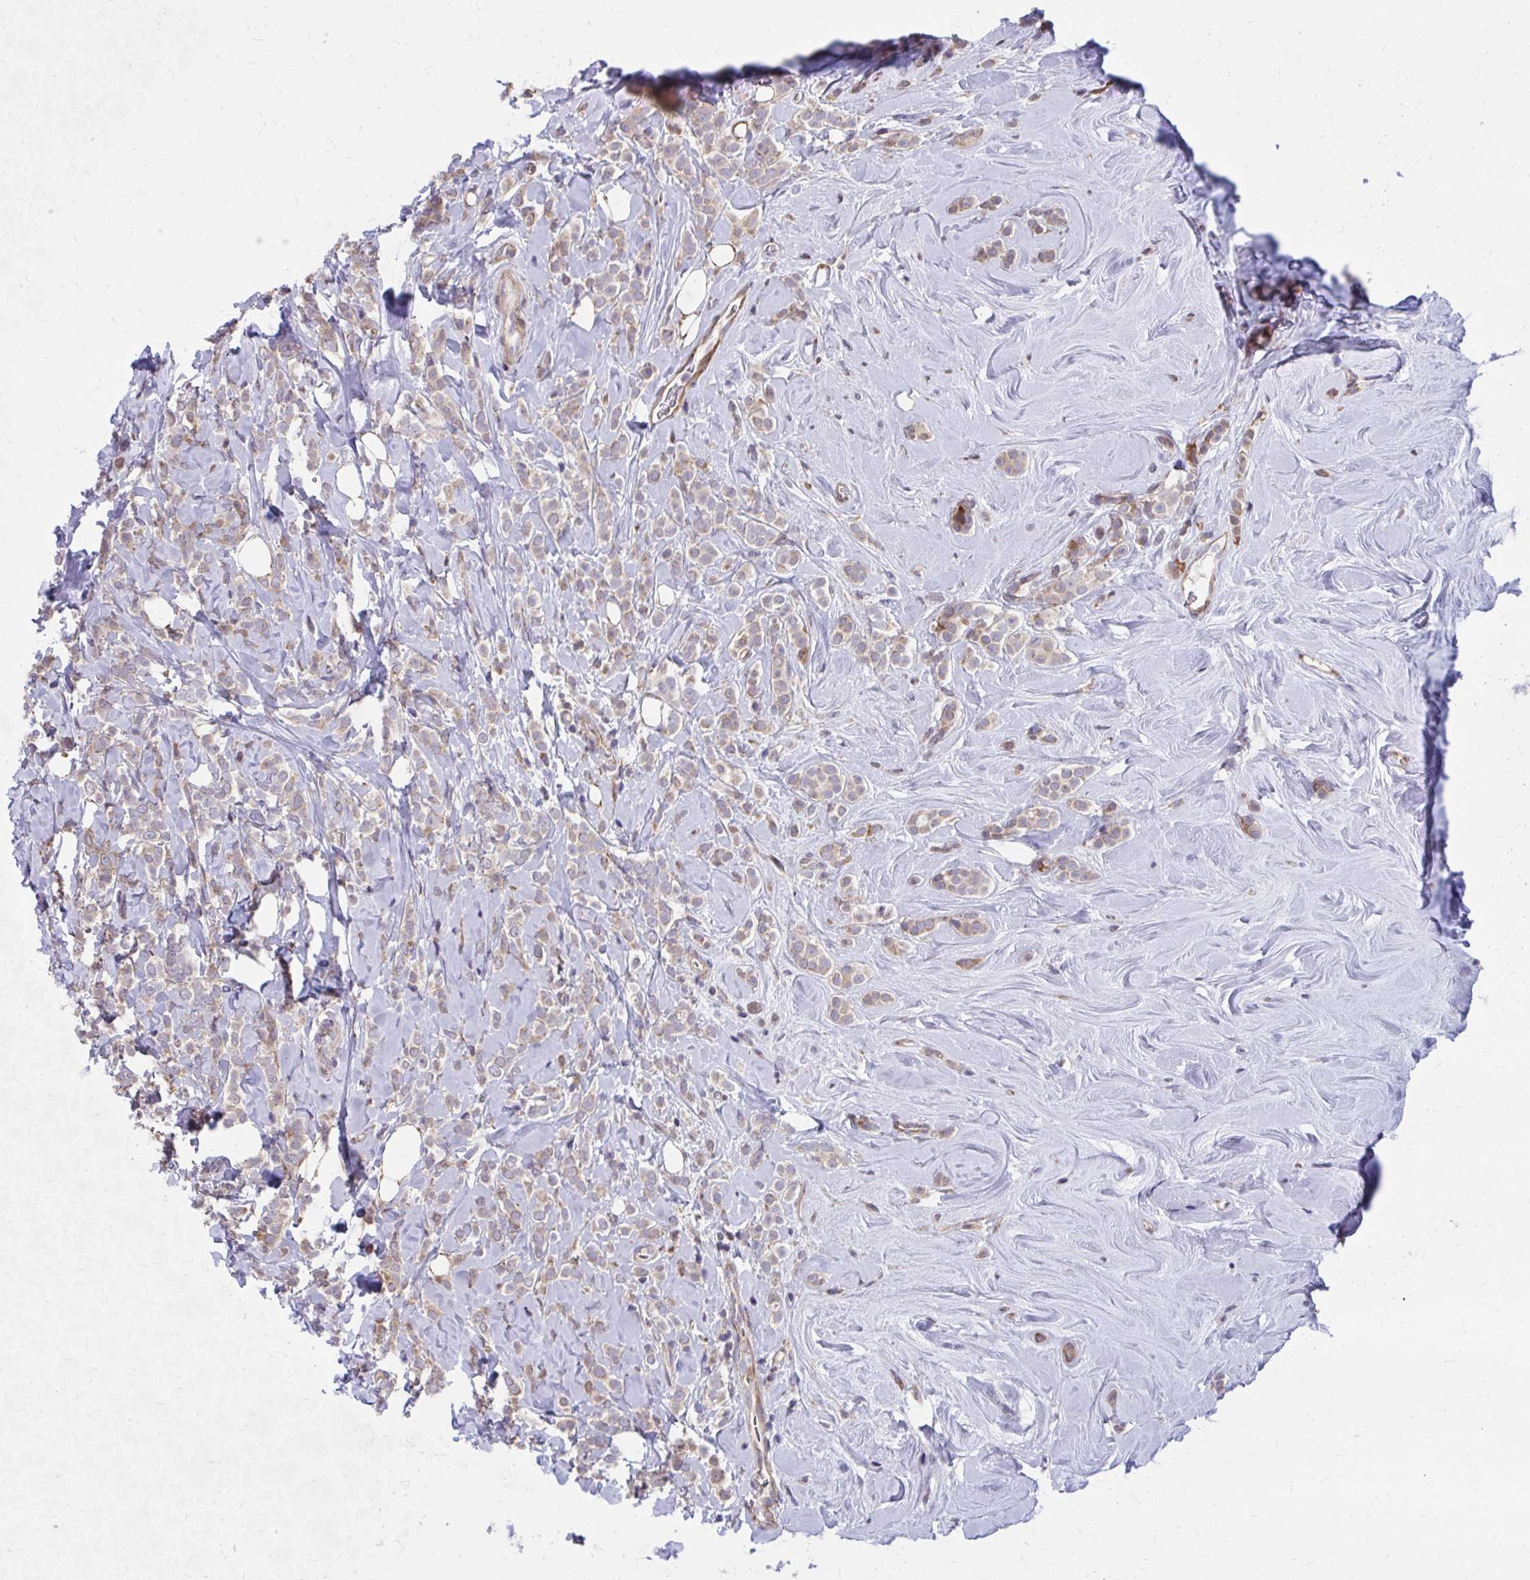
{"staining": {"intensity": "weak", "quantity": "25%-75%", "location": "cytoplasmic/membranous"}, "tissue": "breast cancer", "cell_type": "Tumor cells", "image_type": "cancer", "snomed": [{"axis": "morphology", "description": "Lobular carcinoma"}, {"axis": "topography", "description": "Breast"}], "caption": "Immunohistochemical staining of lobular carcinoma (breast) shows weak cytoplasmic/membranous protein staining in approximately 25%-75% of tumor cells. The protein is shown in brown color, while the nuclei are stained blue.", "gene": "ZNF778", "patient": {"sex": "female", "age": 49}}